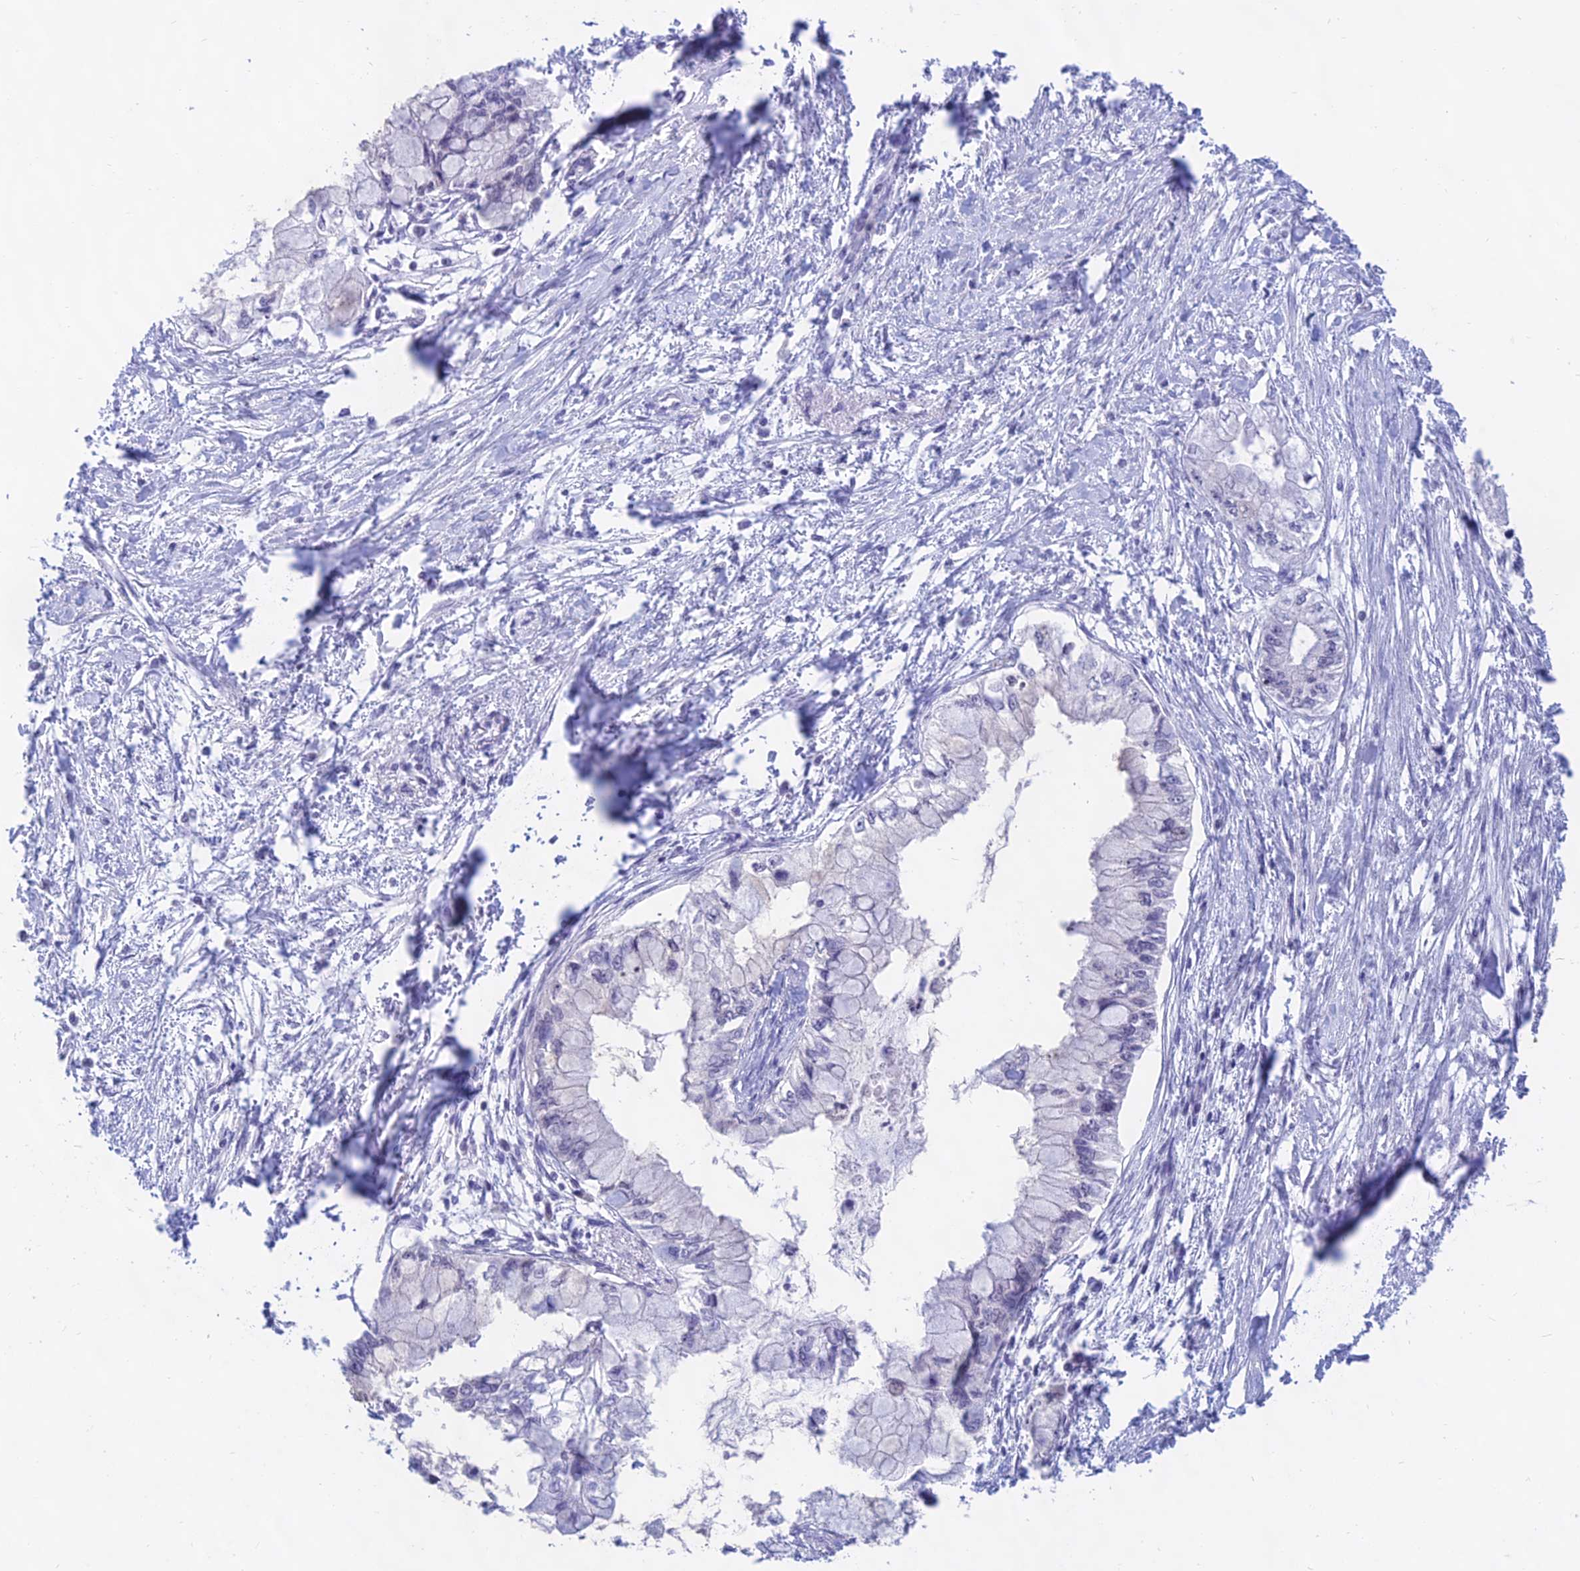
{"staining": {"intensity": "negative", "quantity": "none", "location": "none"}, "tissue": "pancreatic cancer", "cell_type": "Tumor cells", "image_type": "cancer", "snomed": [{"axis": "morphology", "description": "Adenocarcinoma, NOS"}, {"axis": "topography", "description": "Pancreas"}], "caption": "Tumor cells are negative for protein expression in human pancreatic adenocarcinoma.", "gene": "KRR1", "patient": {"sex": "male", "age": 48}}